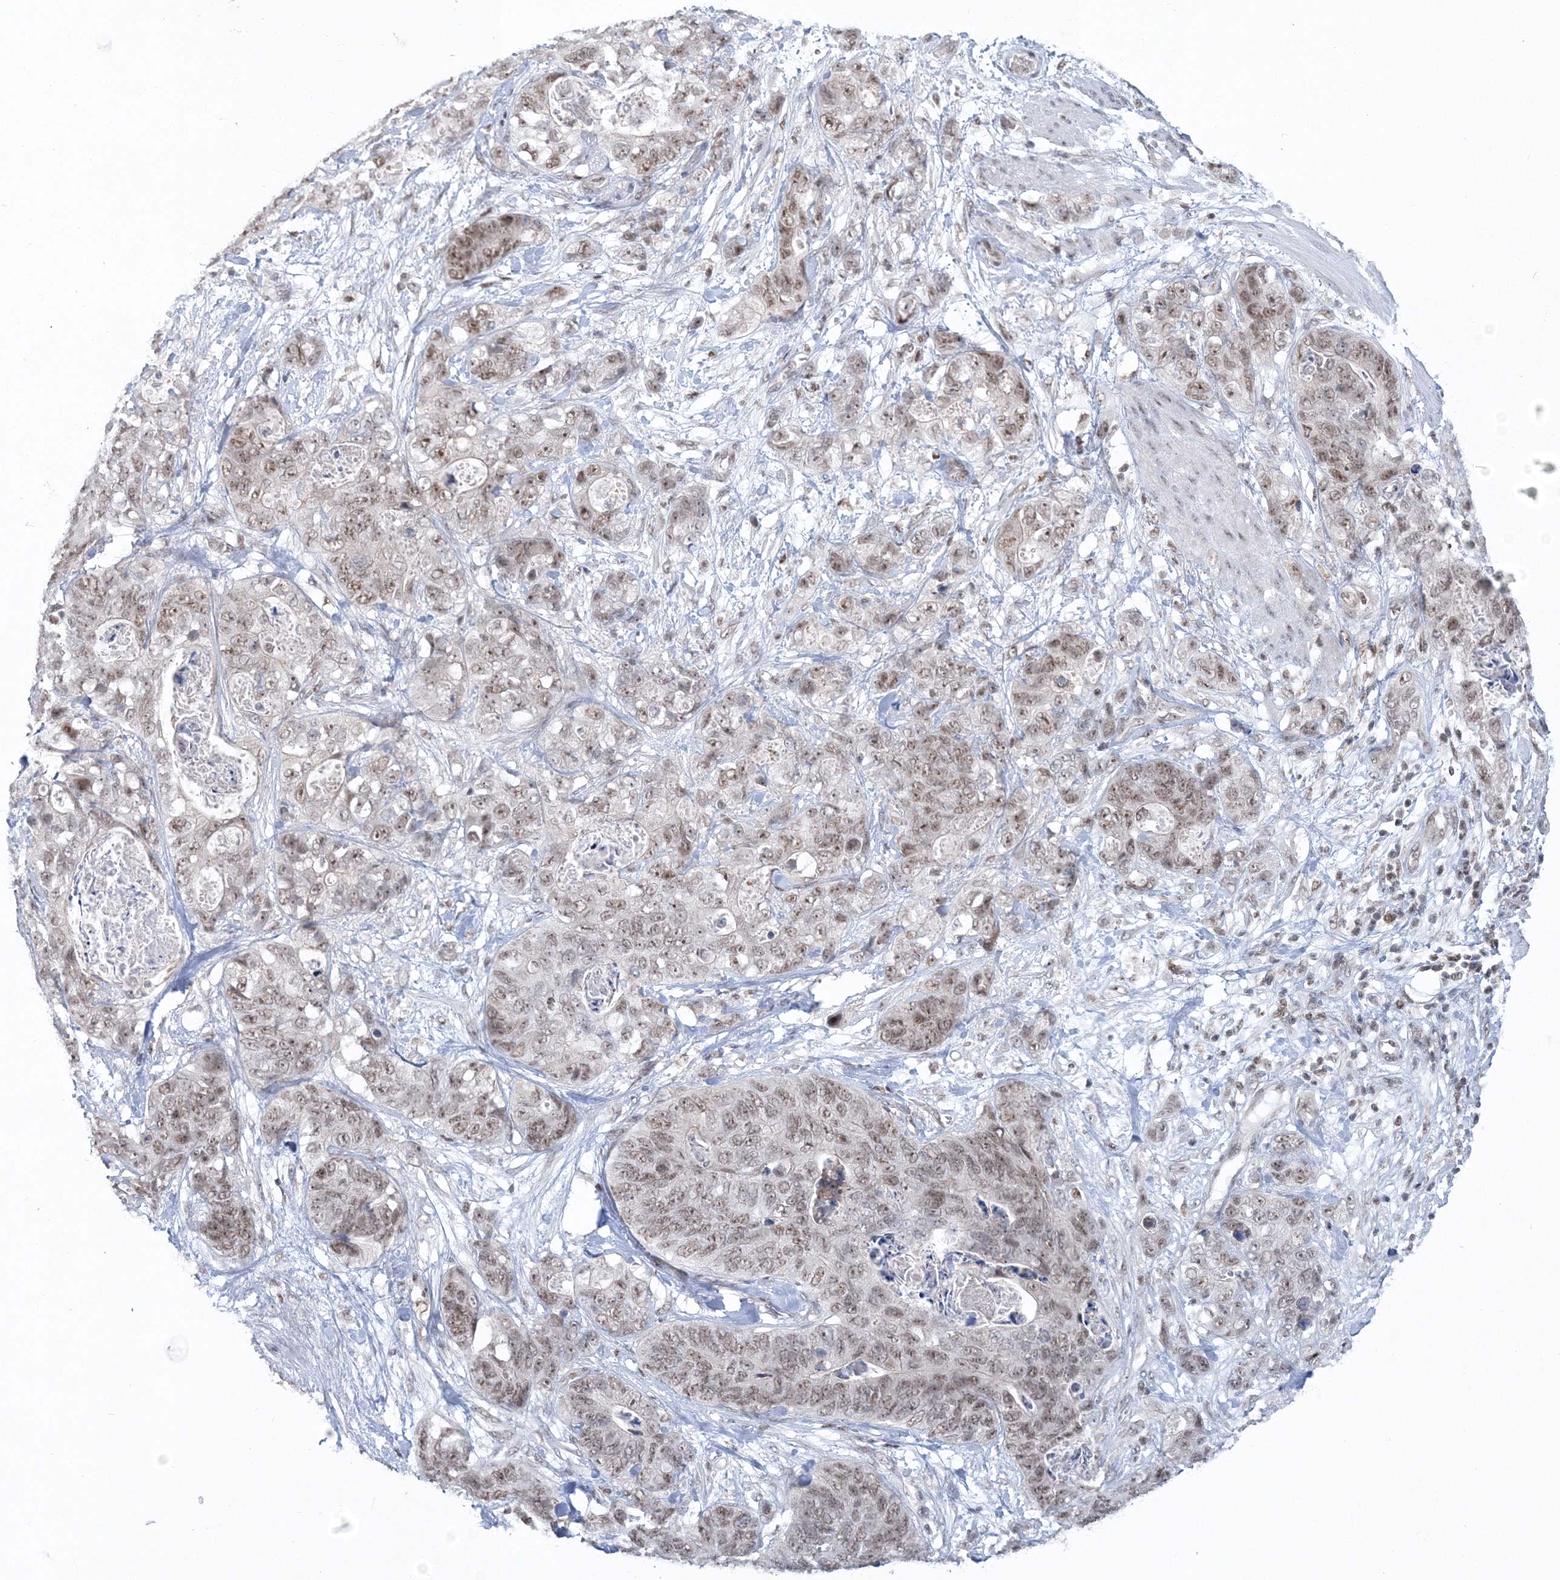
{"staining": {"intensity": "weak", "quantity": ">75%", "location": "nuclear"}, "tissue": "stomach cancer", "cell_type": "Tumor cells", "image_type": "cancer", "snomed": [{"axis": "morphology", "description": "Normal tissue, NOS"}, {"axis": "morphology", "description": "Adenocarcinoma, NOS"}, {"axis": "topography", "description": "Stomach"}], "caption": "Weak nuclear staining is identified in approximately >75% of tumor cells in stomach adenocarcinoma.", "gene": "PDS5A", "patient": {"sex": "female", "age": 89}}